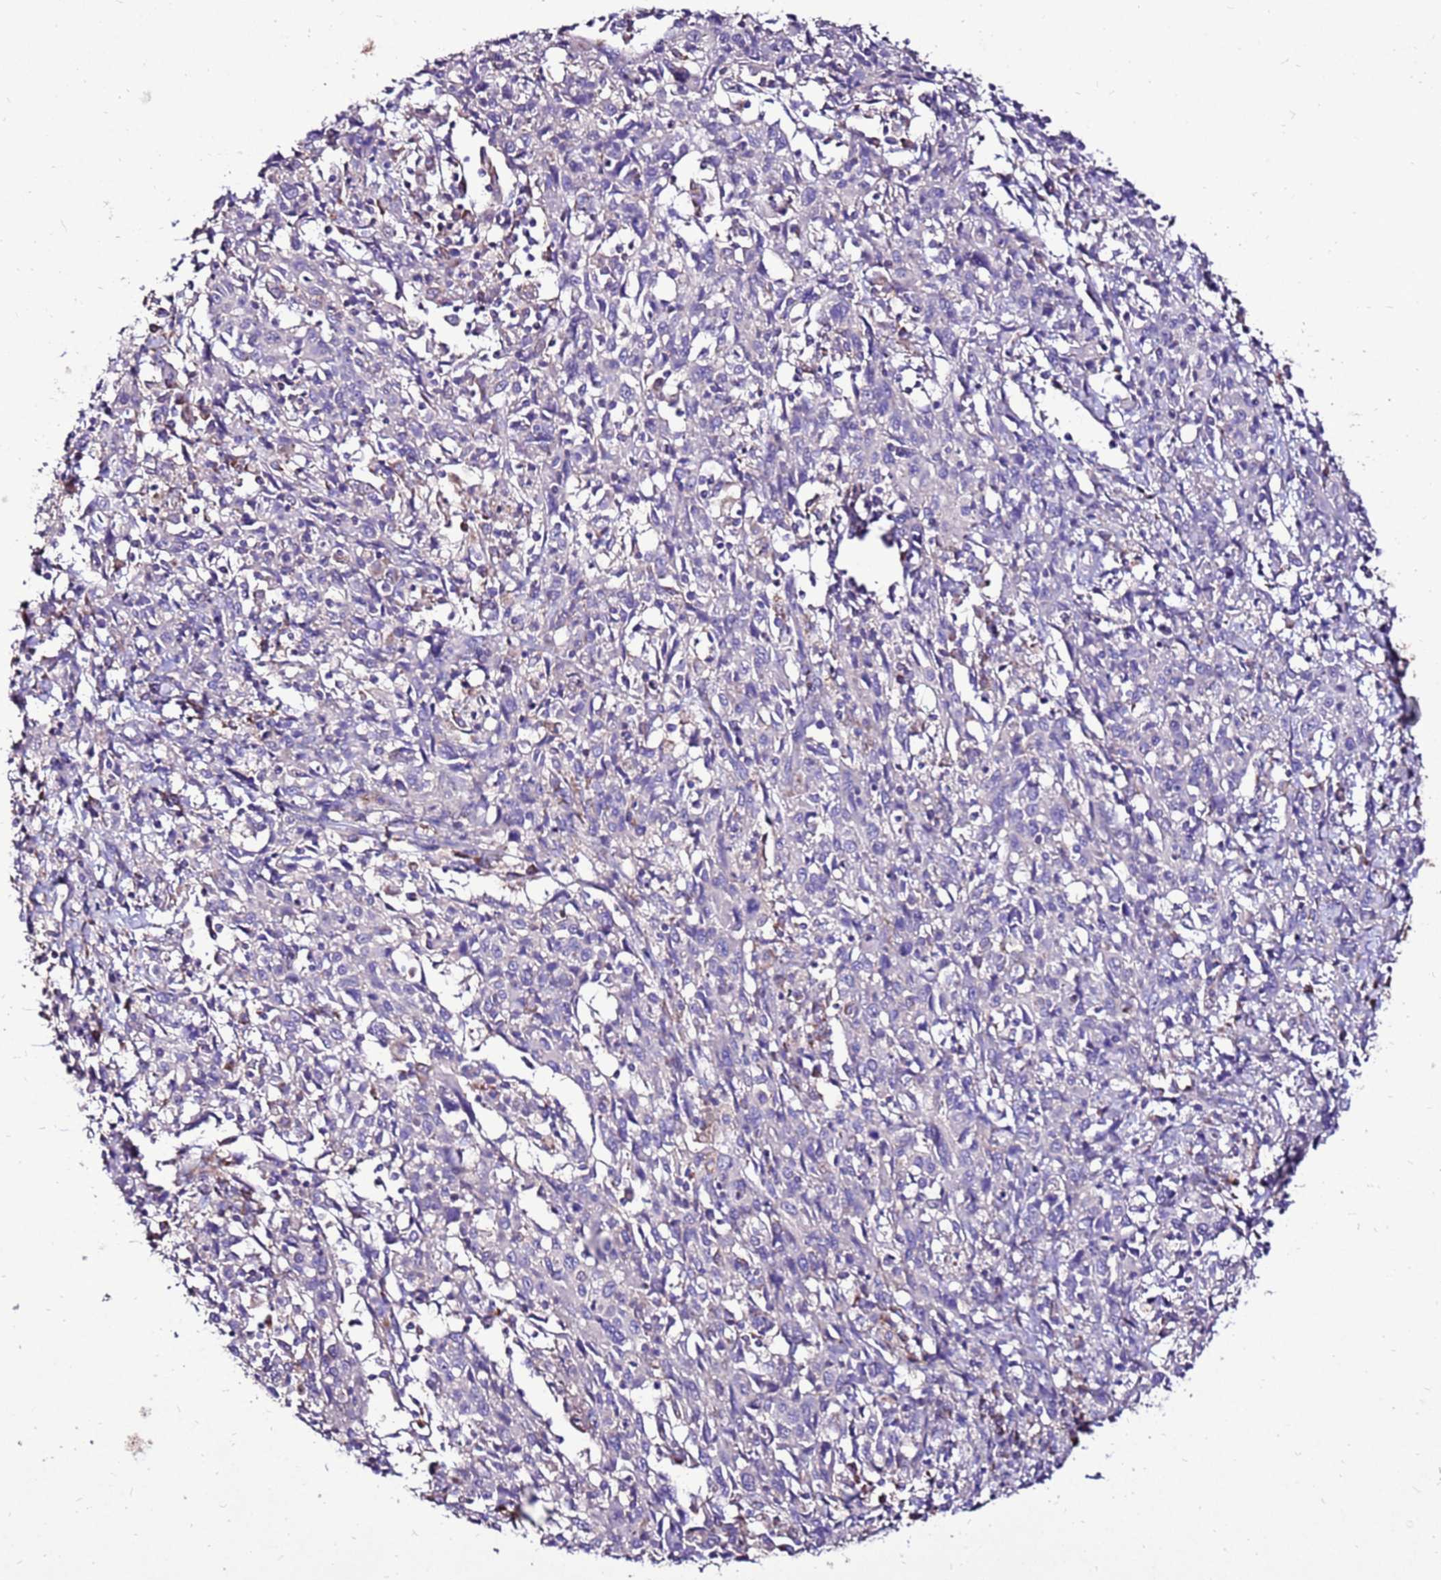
{"staining": {"intensity": "negative", "quantity": "none", "location": "none"}, "tissue": "cervical cancer", "cell_type": "Tumor cells", "image_type": "cancer", "snomed": [{"axis": "morphology", "description": "Squamous cell carcinoma, NOS"}, {"axis": "topography", "description": "Cervix"}], "caption": "Micrograph shows no significant protein expression in tumor cells of squamous cell carcinoma (cervical). The staining was performed using DAB (3,3'-diaminobenzidine) to visualize the protein expression in brown, while the nuclei were stained in blue with hematoxylin (Magnification: 20x).", "gene": "TMEM106C", "patient": {"sex": "female", "age": 46}}